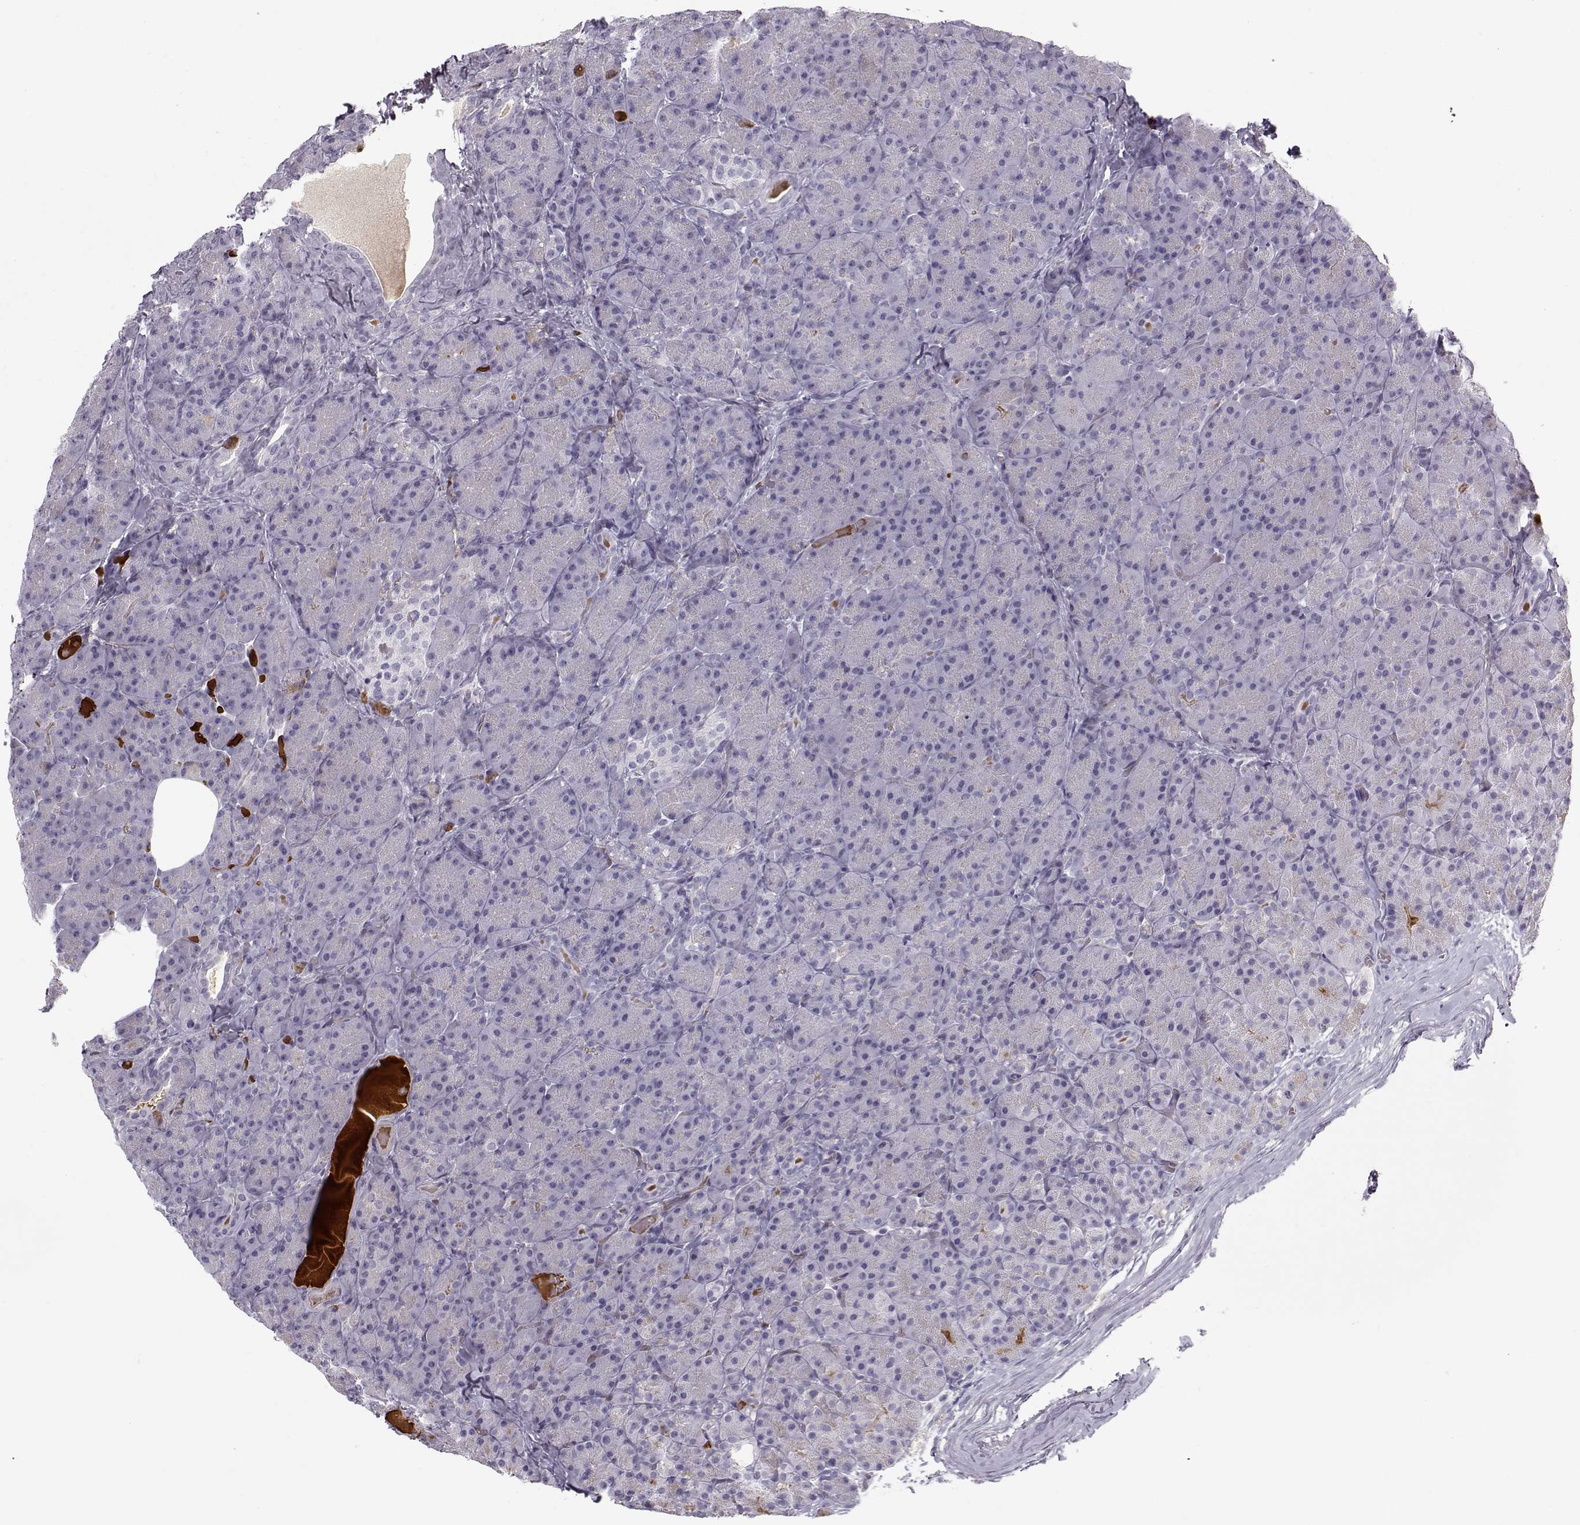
{"staining": {"intensity": "negative", "quantity": "none", "location": "none"}, "tissue": "pancreas", "cell_type": "Exocrine glandular cells", "image_type": "normal", "snomed": [{"axis": "morphology", "description": "Normal tissue, NOS"}, {"axis": "topography", "description": "Pancreas"}], "caption": "Protein analysis of normal pancreas shows no significant positivity in exocrine glandular cells. (DAB immunohistochemistry (IHC) visualized using brightfield microscopy, high magnification).", "gene": "PABPC1L2A", "patient": {"sex": "male", "age": 57}}